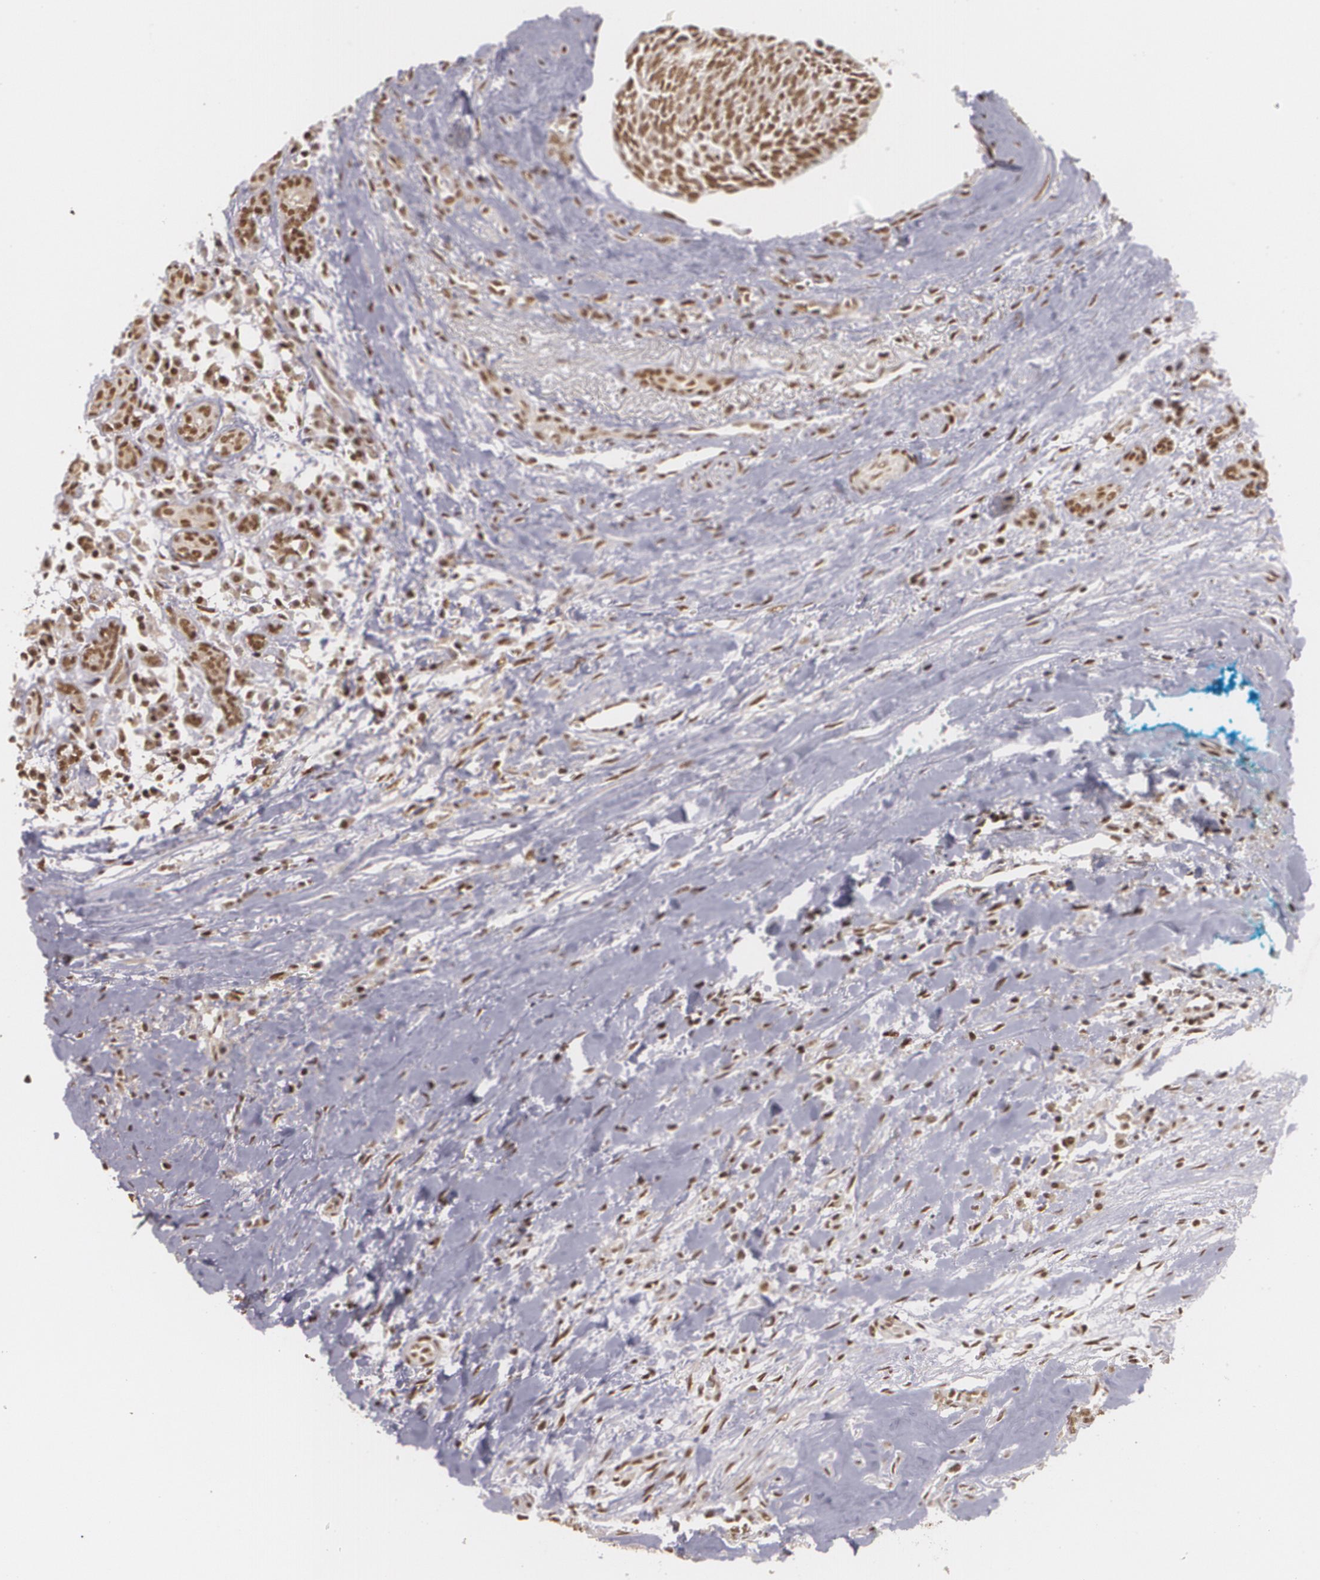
{"staining": {"intensity": "strong", "quantity": ">75%", "location": "nuclear"}, "tissue": "head and neck cancer", "cell_type": "Tumor cells", "image_type": "cancer", "snomed": [{"axis": "morphology", "description": "Squamous cell carcinoma, NOS"}, {"axis": "topography", "description": "Salivary gland"}, {"axis": "topography", "description": "Head-Neck"}], "caption": "The photomicrograph shows immunohistochemical staining of squamous cell carcinoma (head and neck). There is strong nuclear expression is present in approximately >75% of tumor cells. Using DAB (3,3'-diaminobenzidine) (brown) and hematoxylin (blue) stains, captured at high magnification using brightfield microscopy.", "gene": "RXRB", "patient": {"sex": "male", "age": 70}}